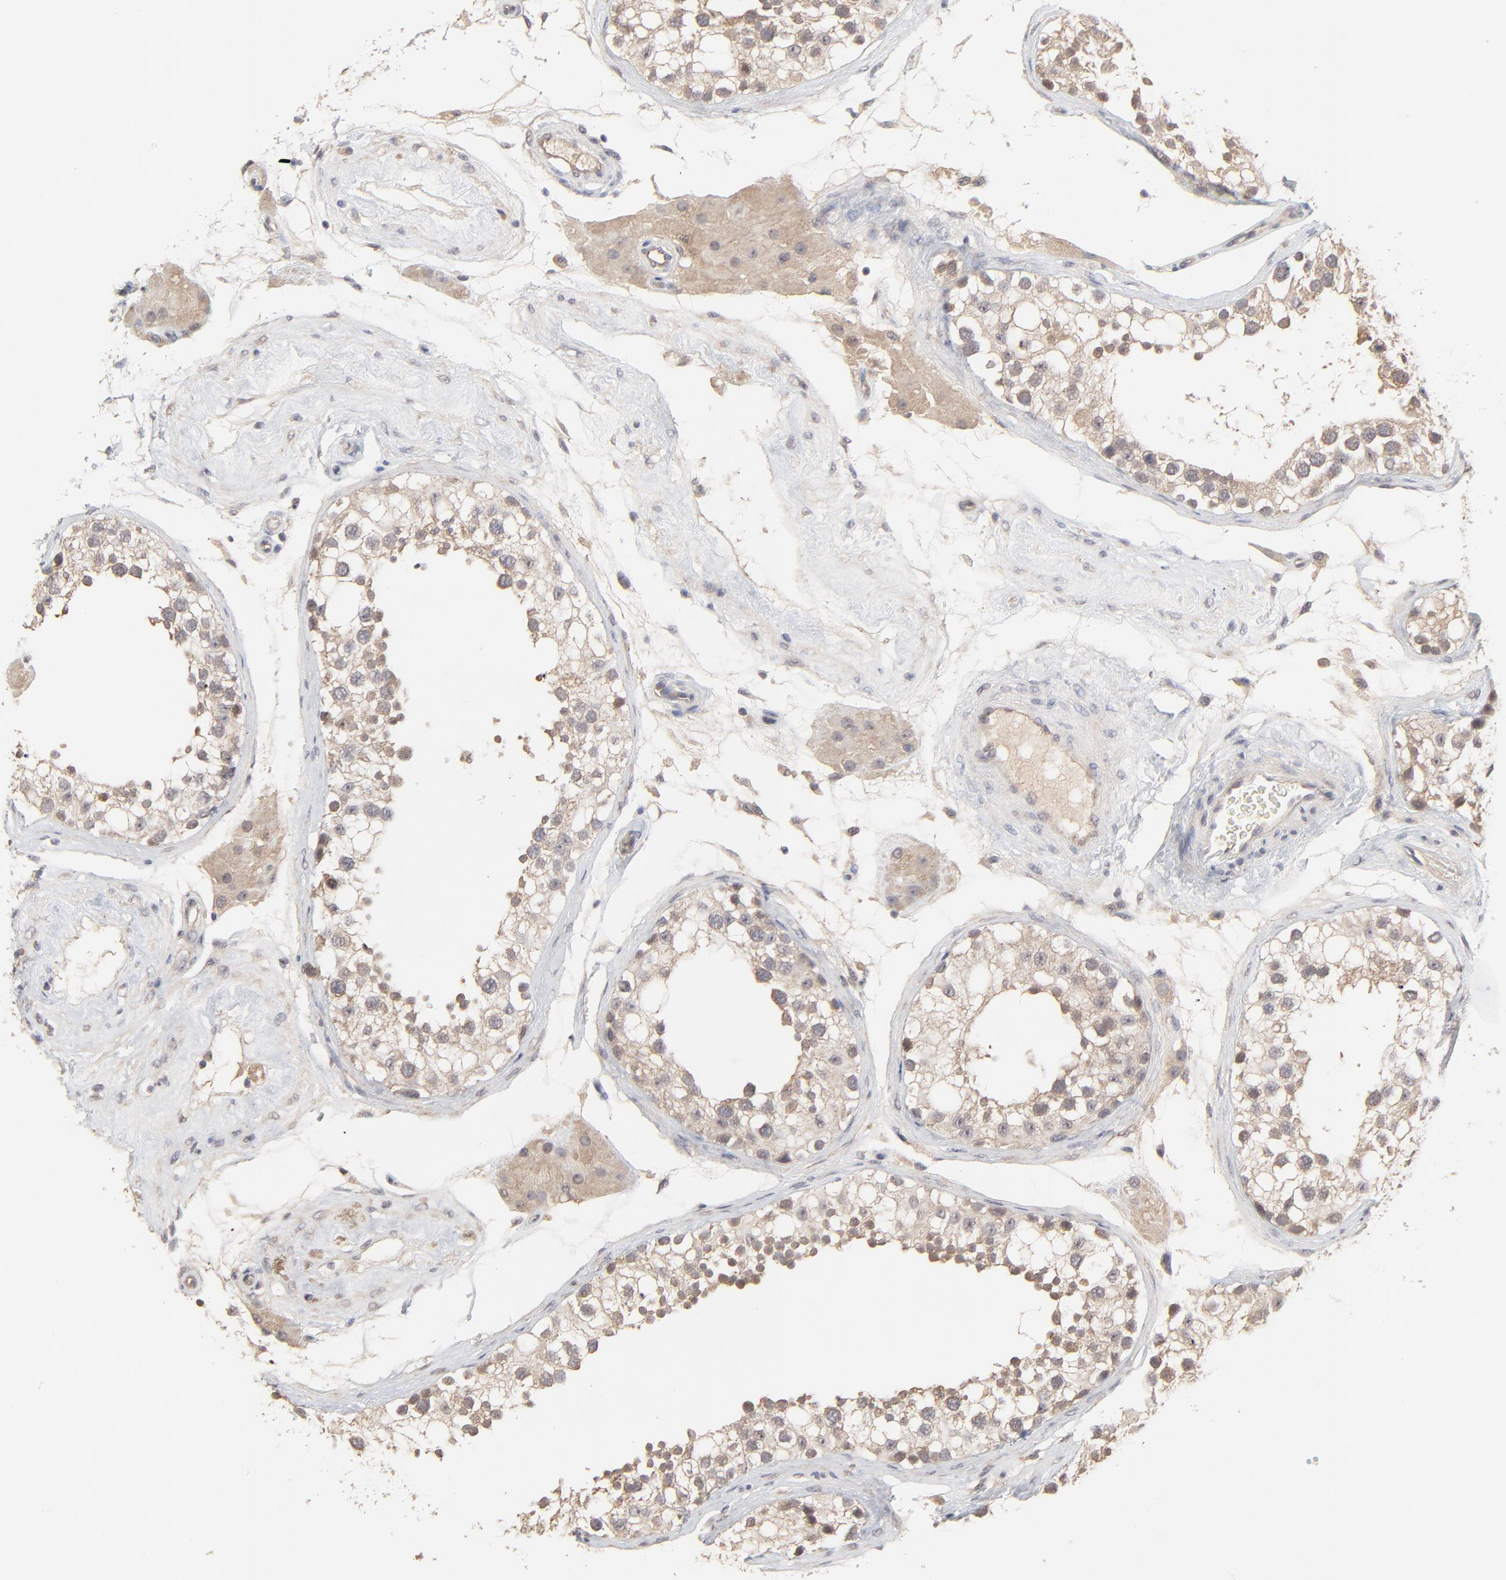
{"staining": {"intensity": "weak", "quantity": "25%-75%", "location": "cytoplasmic/membranous,nuclear"}, "tissue": "testis", "cell_type": "Cells in seminiferous ducts", "image_type": "normal", "snomed": [{"axis": "morphology", "description": "Normal tissue, NOS"}, {"axis": "topography", "description": "Testis"}], "caption": "An image of testis stained for a protein demonstrates weak cytoplasmic/membranous,nuclear brown staining in cells in seminiferous ducts. Using DAB (3,3'-diaminobenzidine) (brown) and hematoxylin (blue) stains, captured at high magnification using brightfield microscopy.", "gene": "FAM199X", "patient": {"sex": "male", "age": 68}}